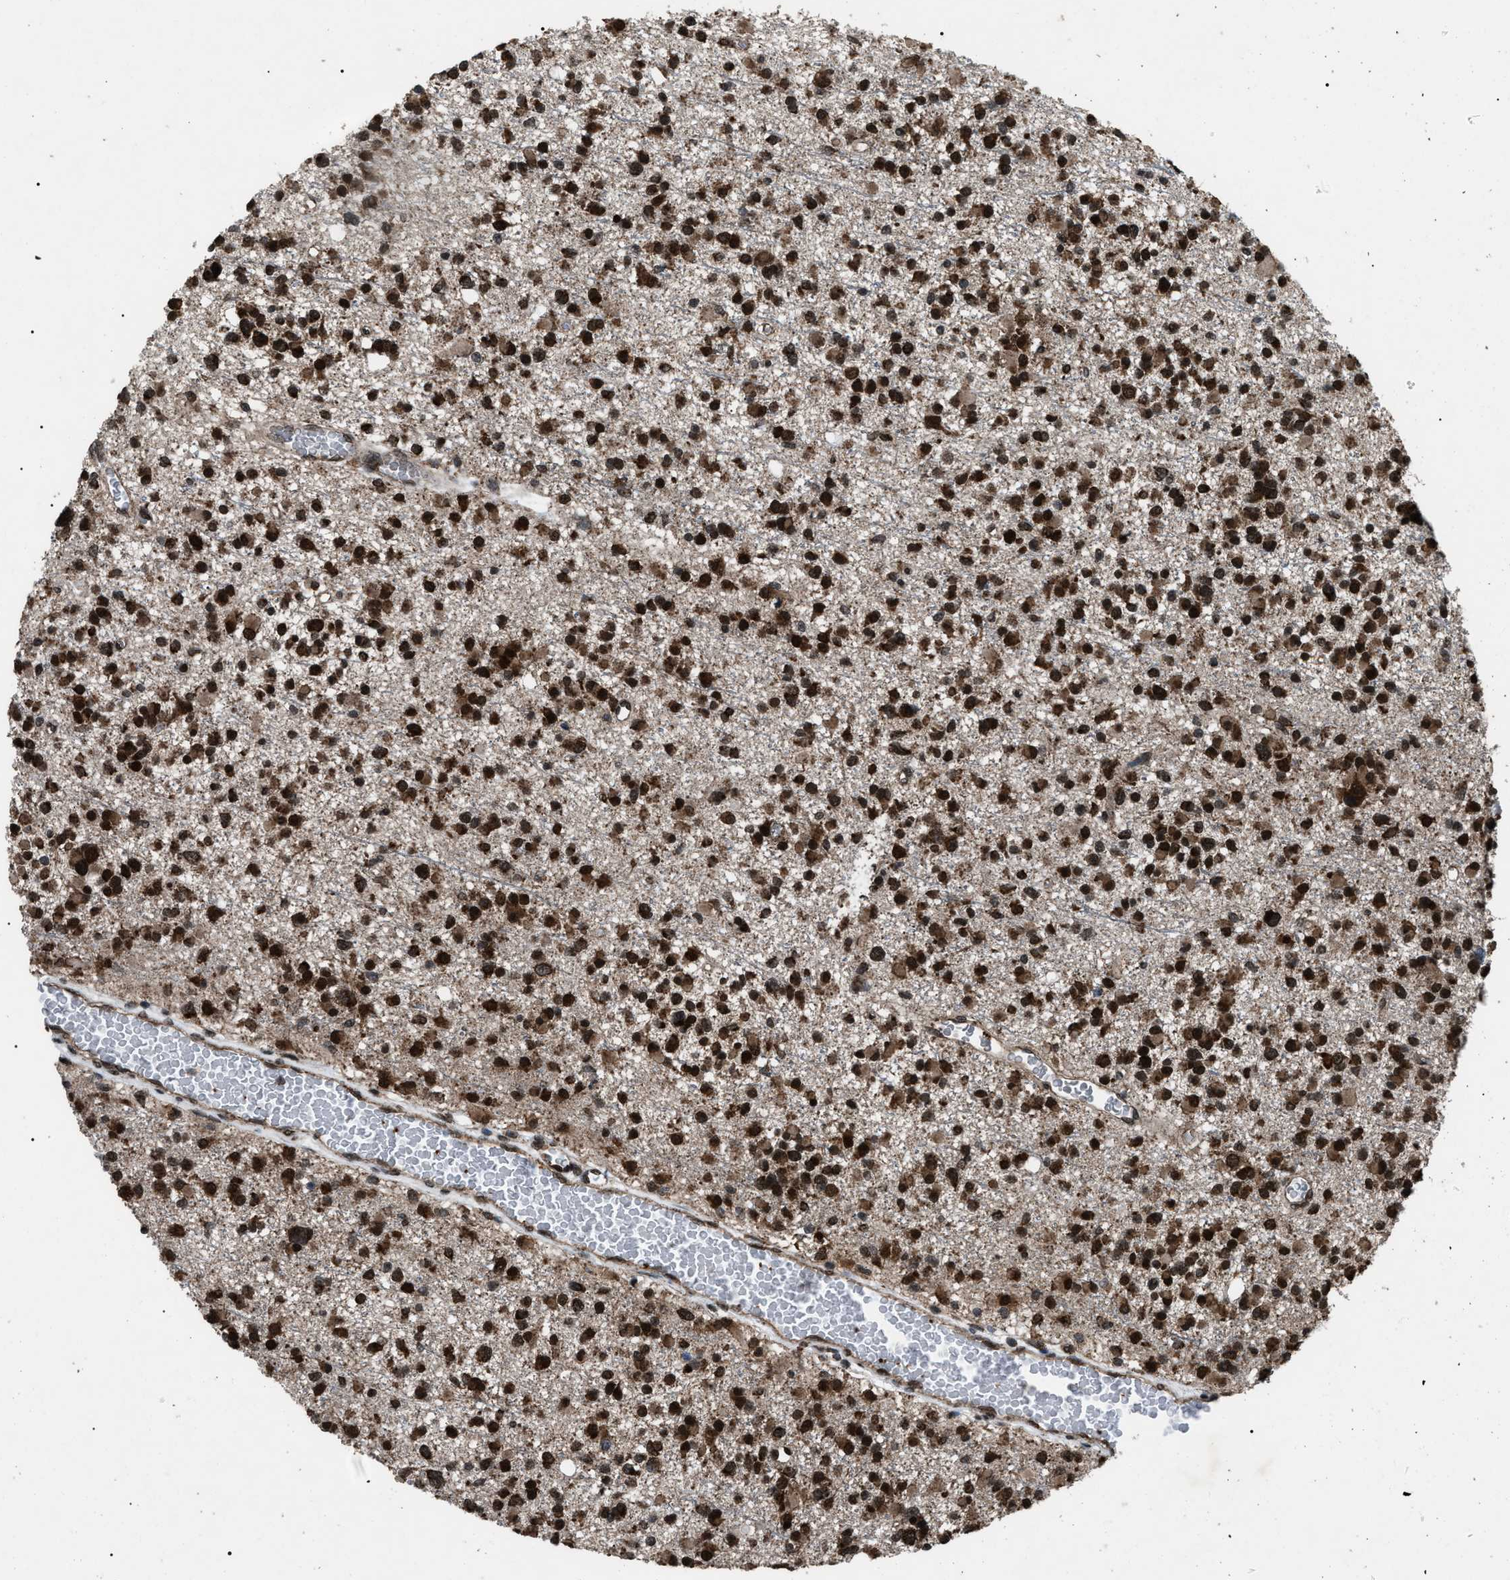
{"staining": {"intensity": "strong", "quantity": ">75%", "location": "nuclear"}, "tissue": "glioma", "cell_type": "Tumor cells", "image_type": "cancer", "snomed": [{"axis": "morphology", "description": "Glioma, malignant, Low grade"}, {"axis": "topography", "description": "Brain"}], "caption": "A photomicrograph showing strong nuclear expression in approximately >75% of tumor cells in glioma, as visualized by brown immunohistochemical staining.", "gene": "ZFAND2A", "patient": {"sex": "female", "age": 22}}